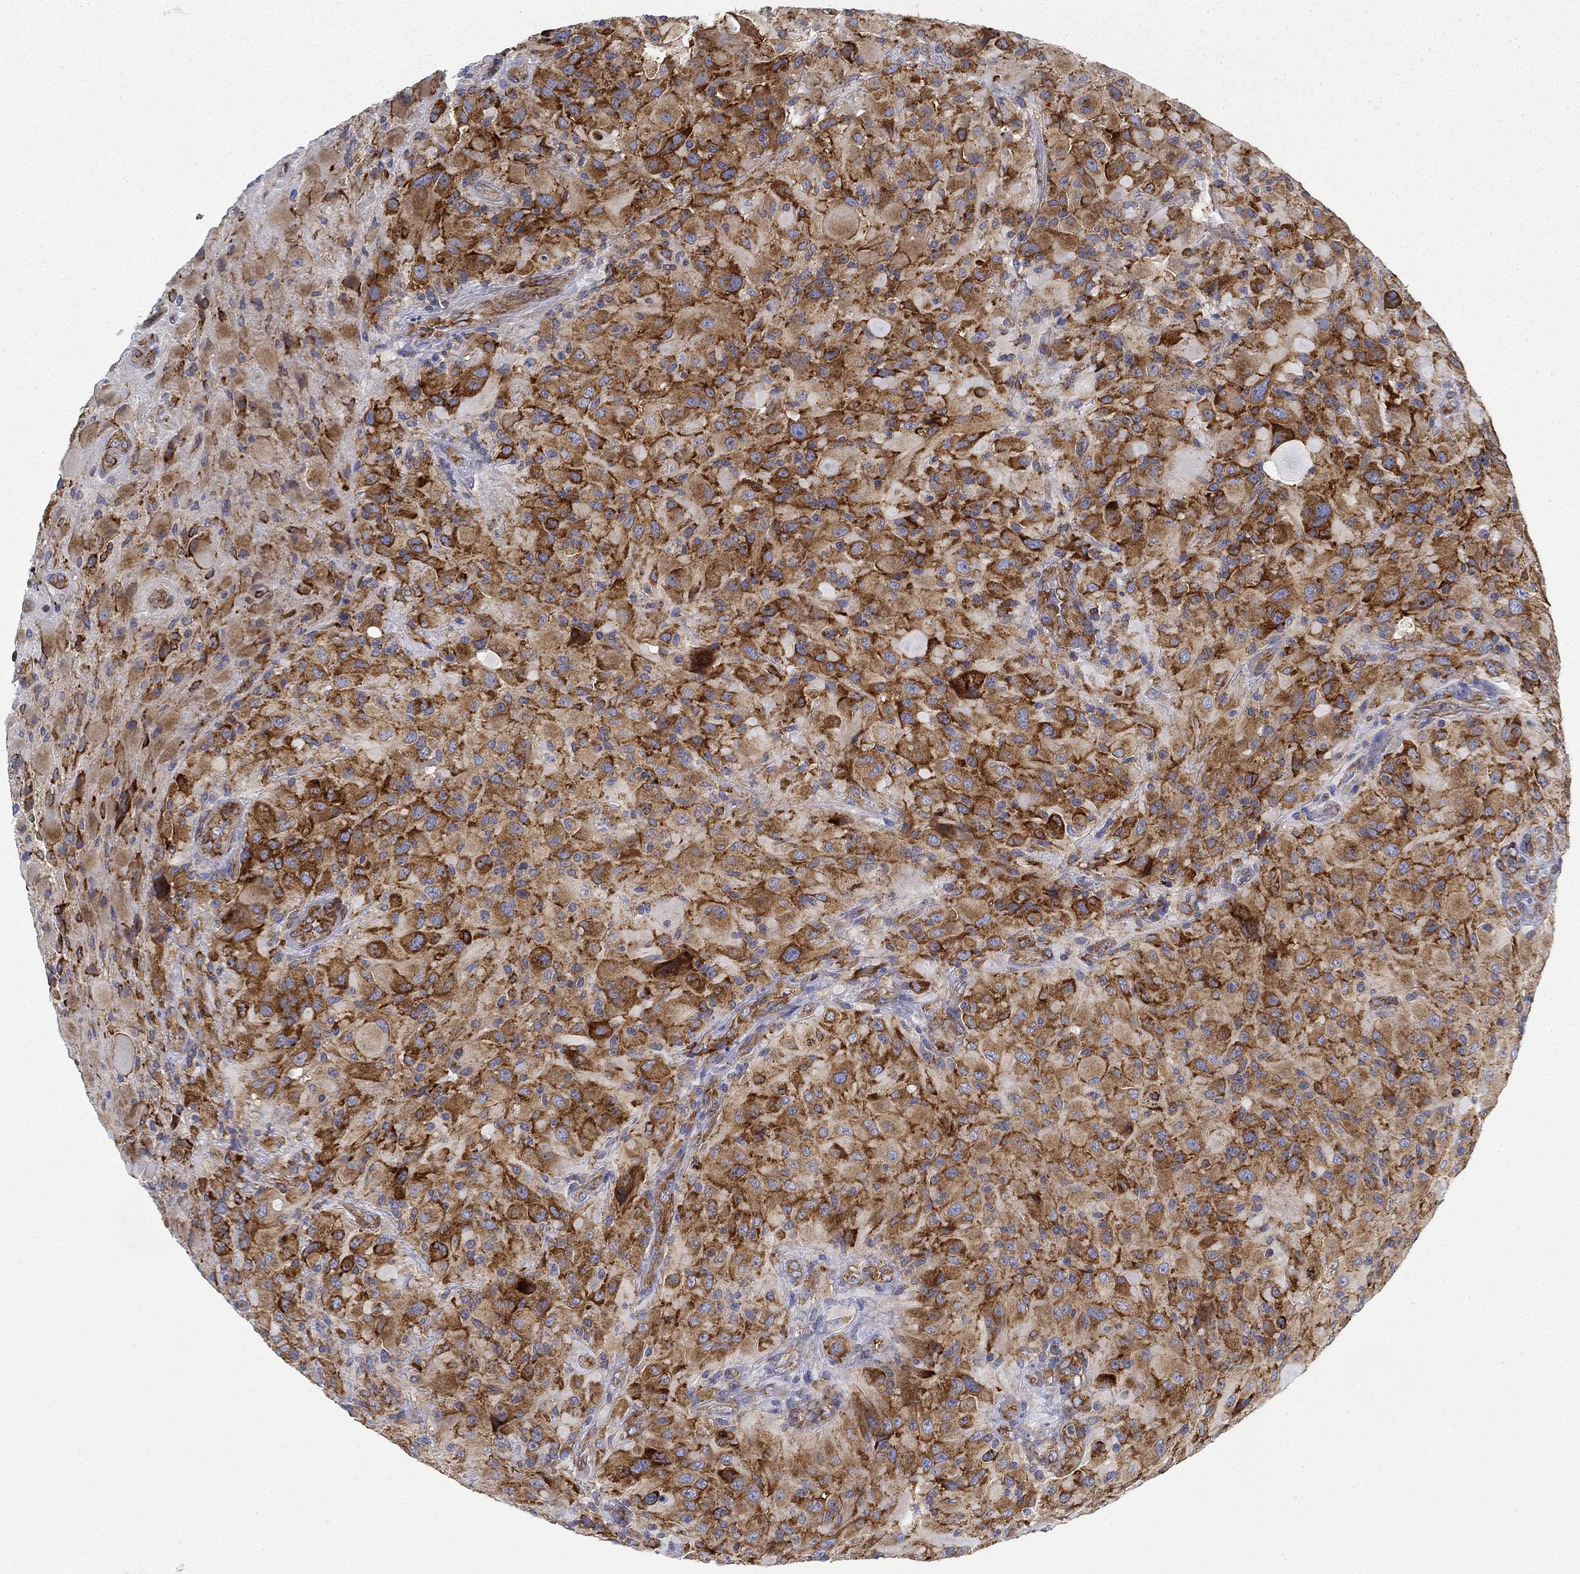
{"staining": {"intensity": "strong", "quantity": ">75%", "location": "cytoplasmic/membranous"}, "tissue": "glioma", "cell_type": "Tumor cells", "image_type": "cancer", "snomed": [{"axis": "morphology", "description": "Glioma, malignant, High grade"}, {"axis": "topography", "description": "Cerebral cortex"}], "caption": "Tumor cells show strong cytoplasmic/membranous staining in approximately >75% of cells in glioma.", "gene": "FXR1", "patient": {"sex": "male", "age": 35}}